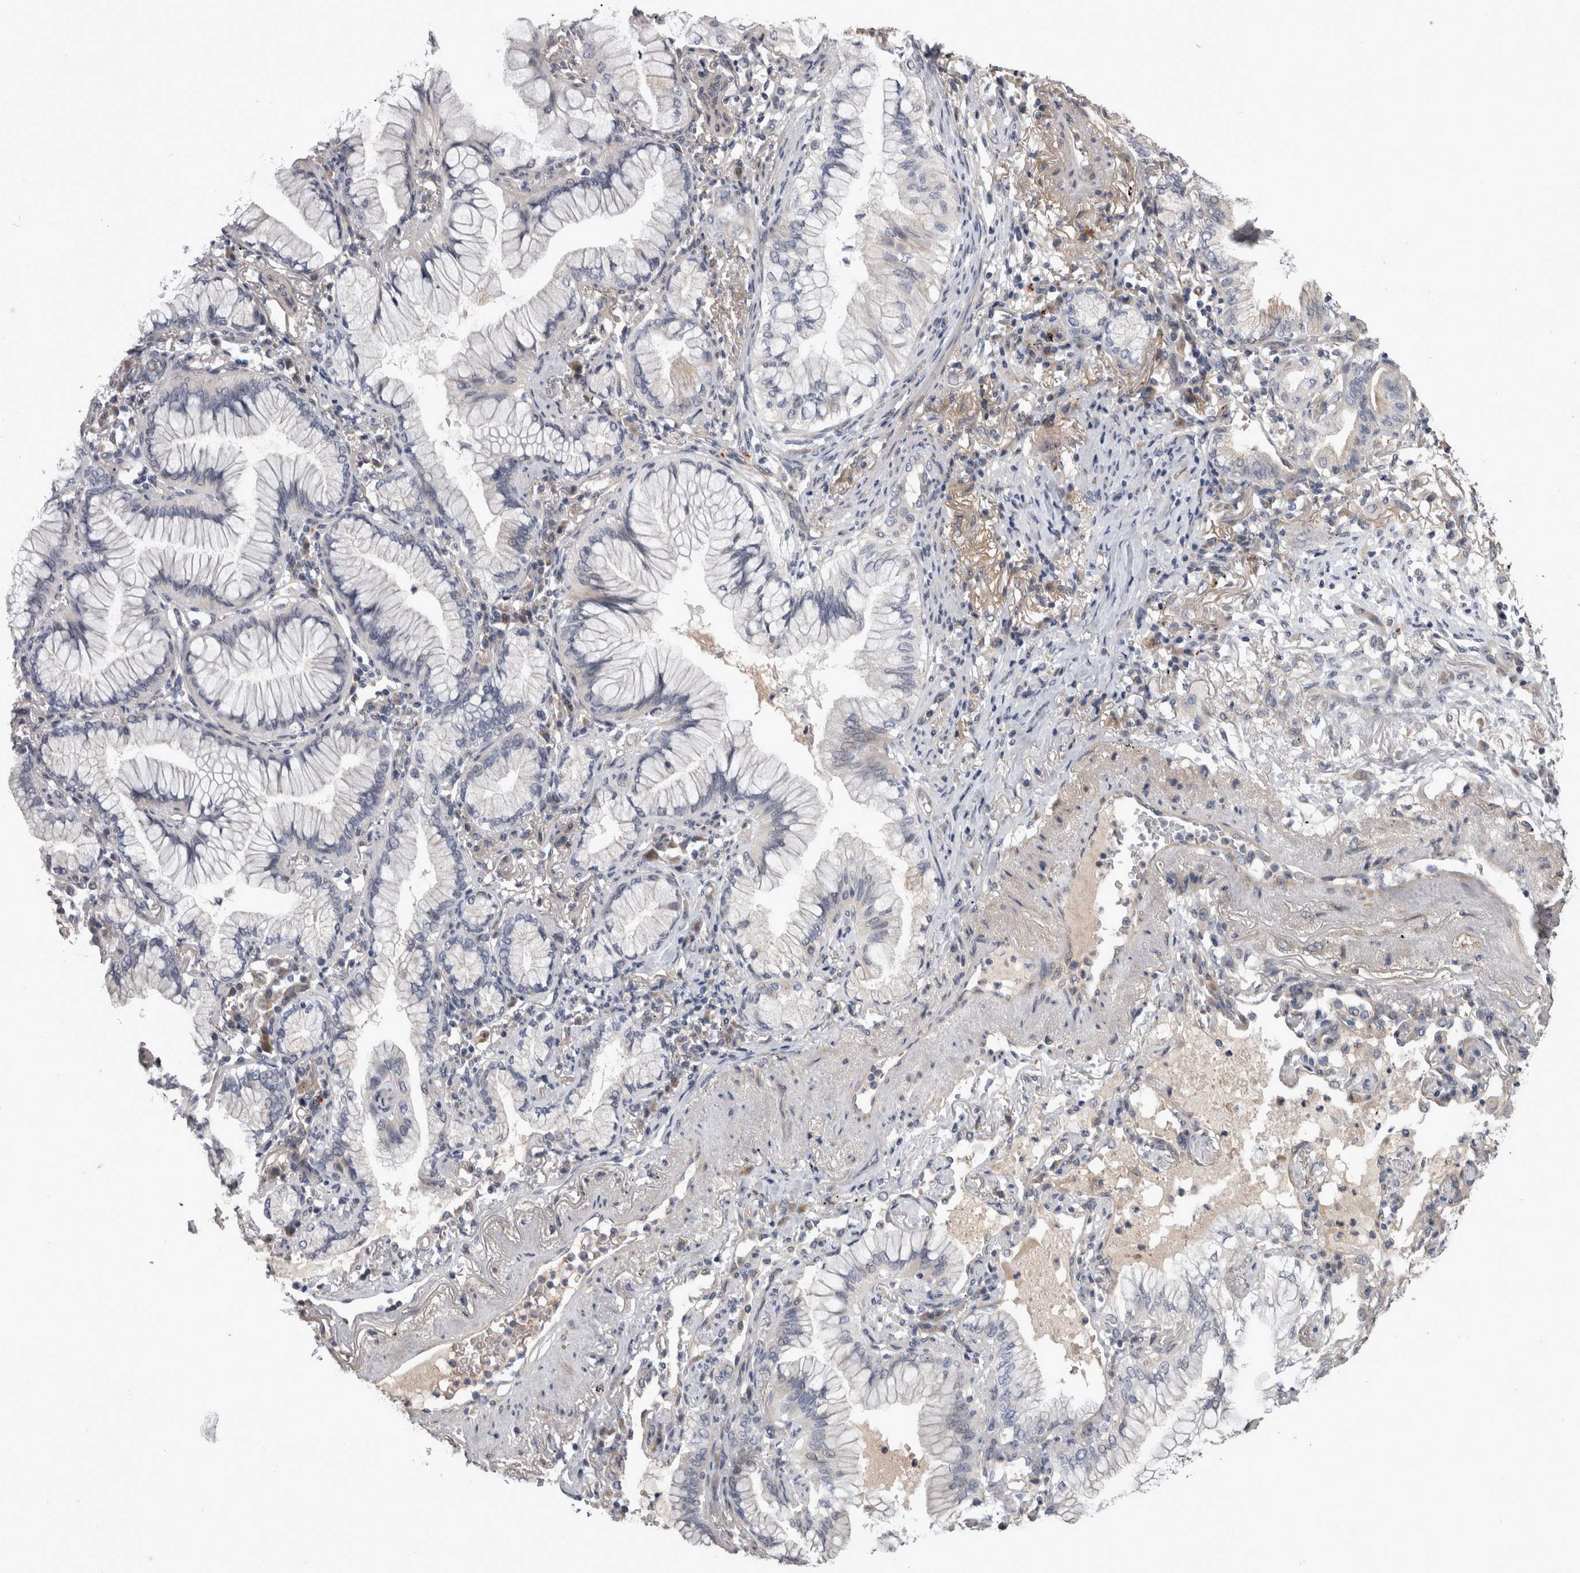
{"staining": {"intensity": "negative", "quantity": "none", "location": "none"}, "tissue": "lung cancer", "cell_type": "Tumor cells", "image_type": "cancer", "snomed": [{"axis": "morphology", "description": "Adenocarcinoma, NOS"}, {"axis": "topography", "description": "Lung"}], "caption": "High power microscopy photomicrograph of an immunohistochemistry micrograph of adenocarcinoma (lung), revealing no significant staining in tumor cells.", "gene": "STC1", "patient": {"sex": "female", "age": 70}}